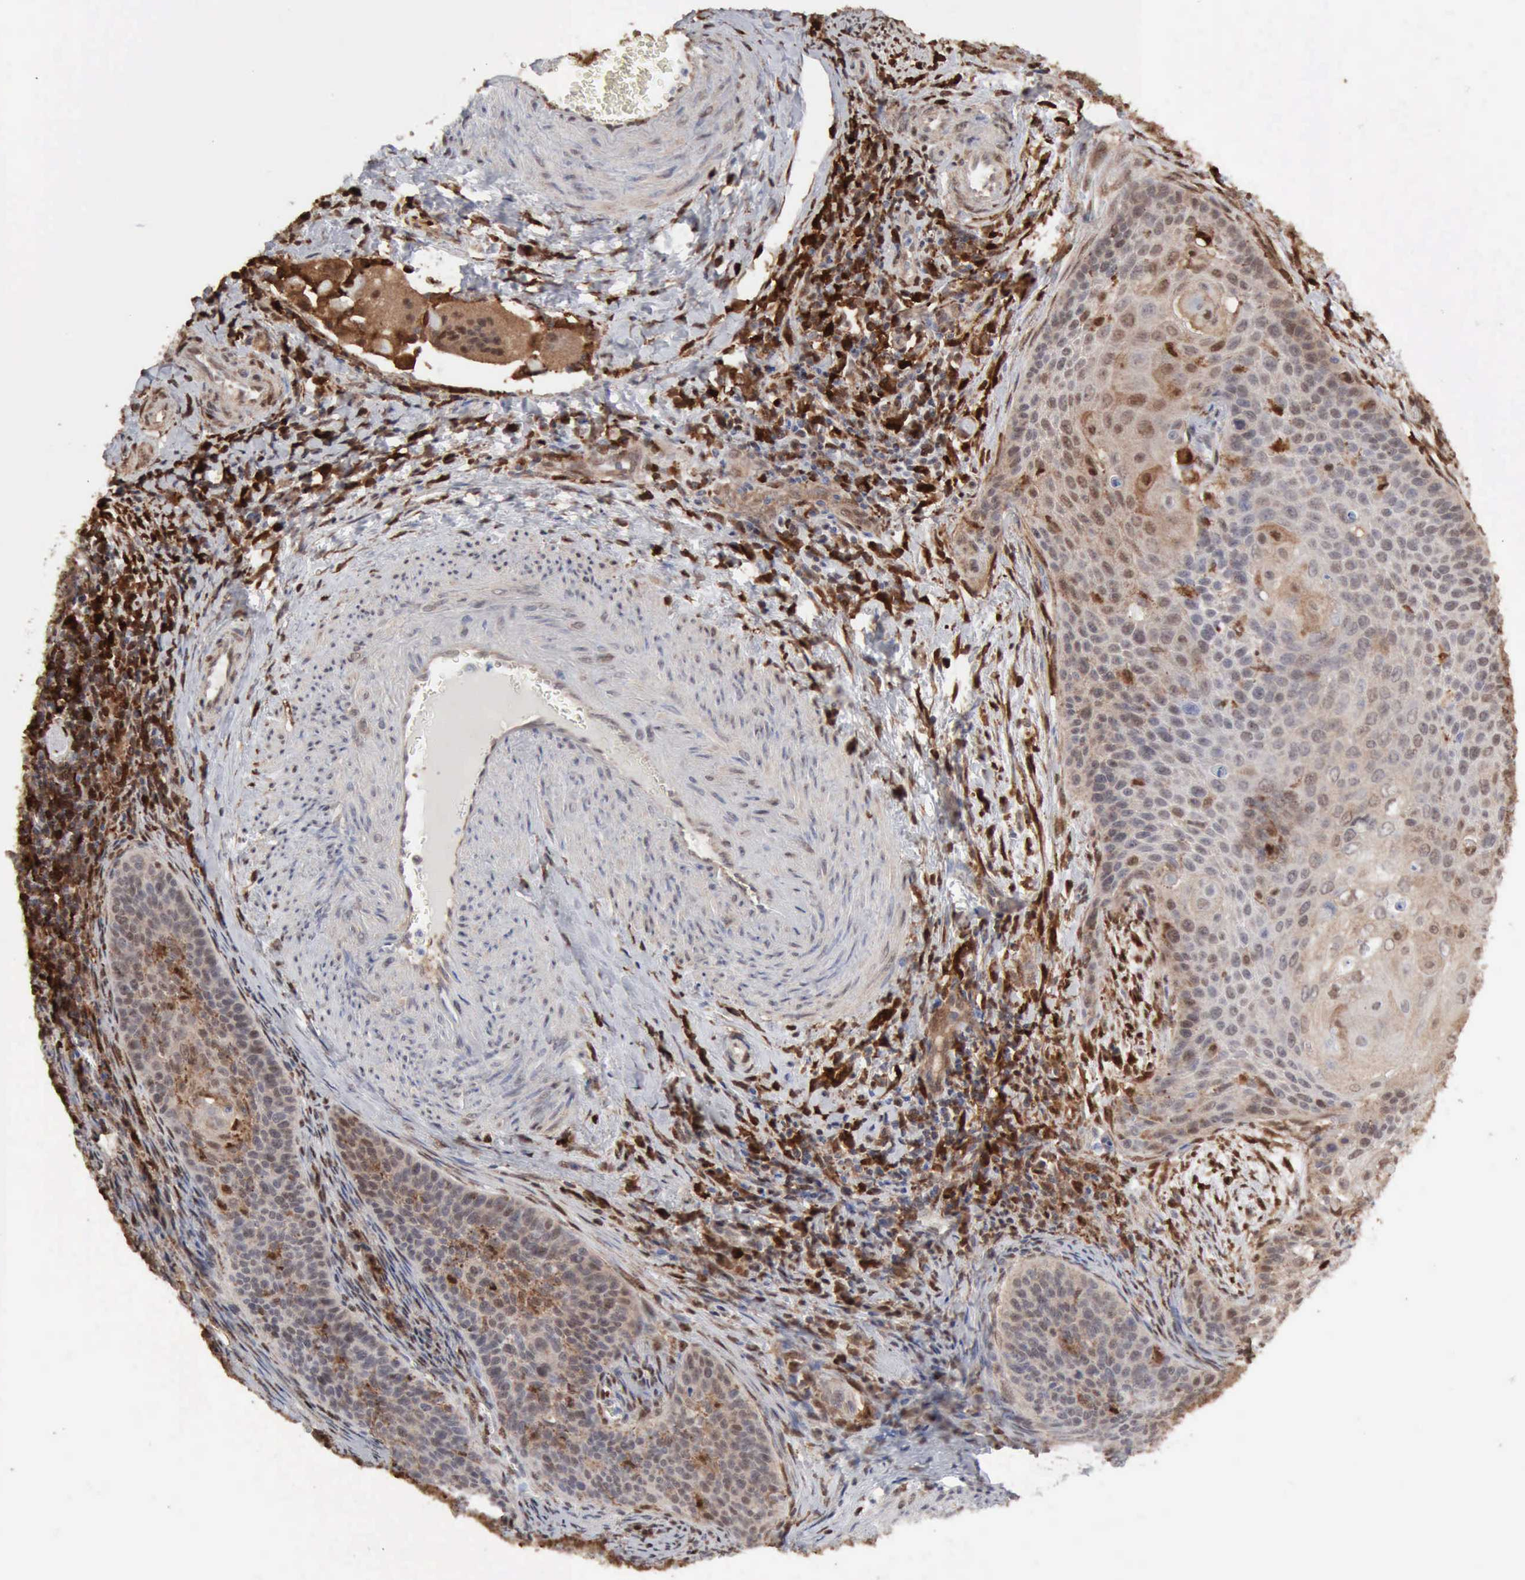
{"staining": {"intensity": "weak", "quantity": "<25%", "location": "cytoplasmic/membranous,nuclear"}, "tissue": "cervical cancer", "cell_type": "Tumor cells", "image_type": "cancer", "snomed": [{"axis": "morphology", "description": "Squamous cell carcinoma, NOS"}, {"axis": "topography", "description": "Cervix"}], "caption": "Human squamous cell carcinoma (cervical) stained for a protein using IHC reveals no expression in tumor cells.", "gene": "STAT1", "patient": {"sex": "female", "age": 33}}